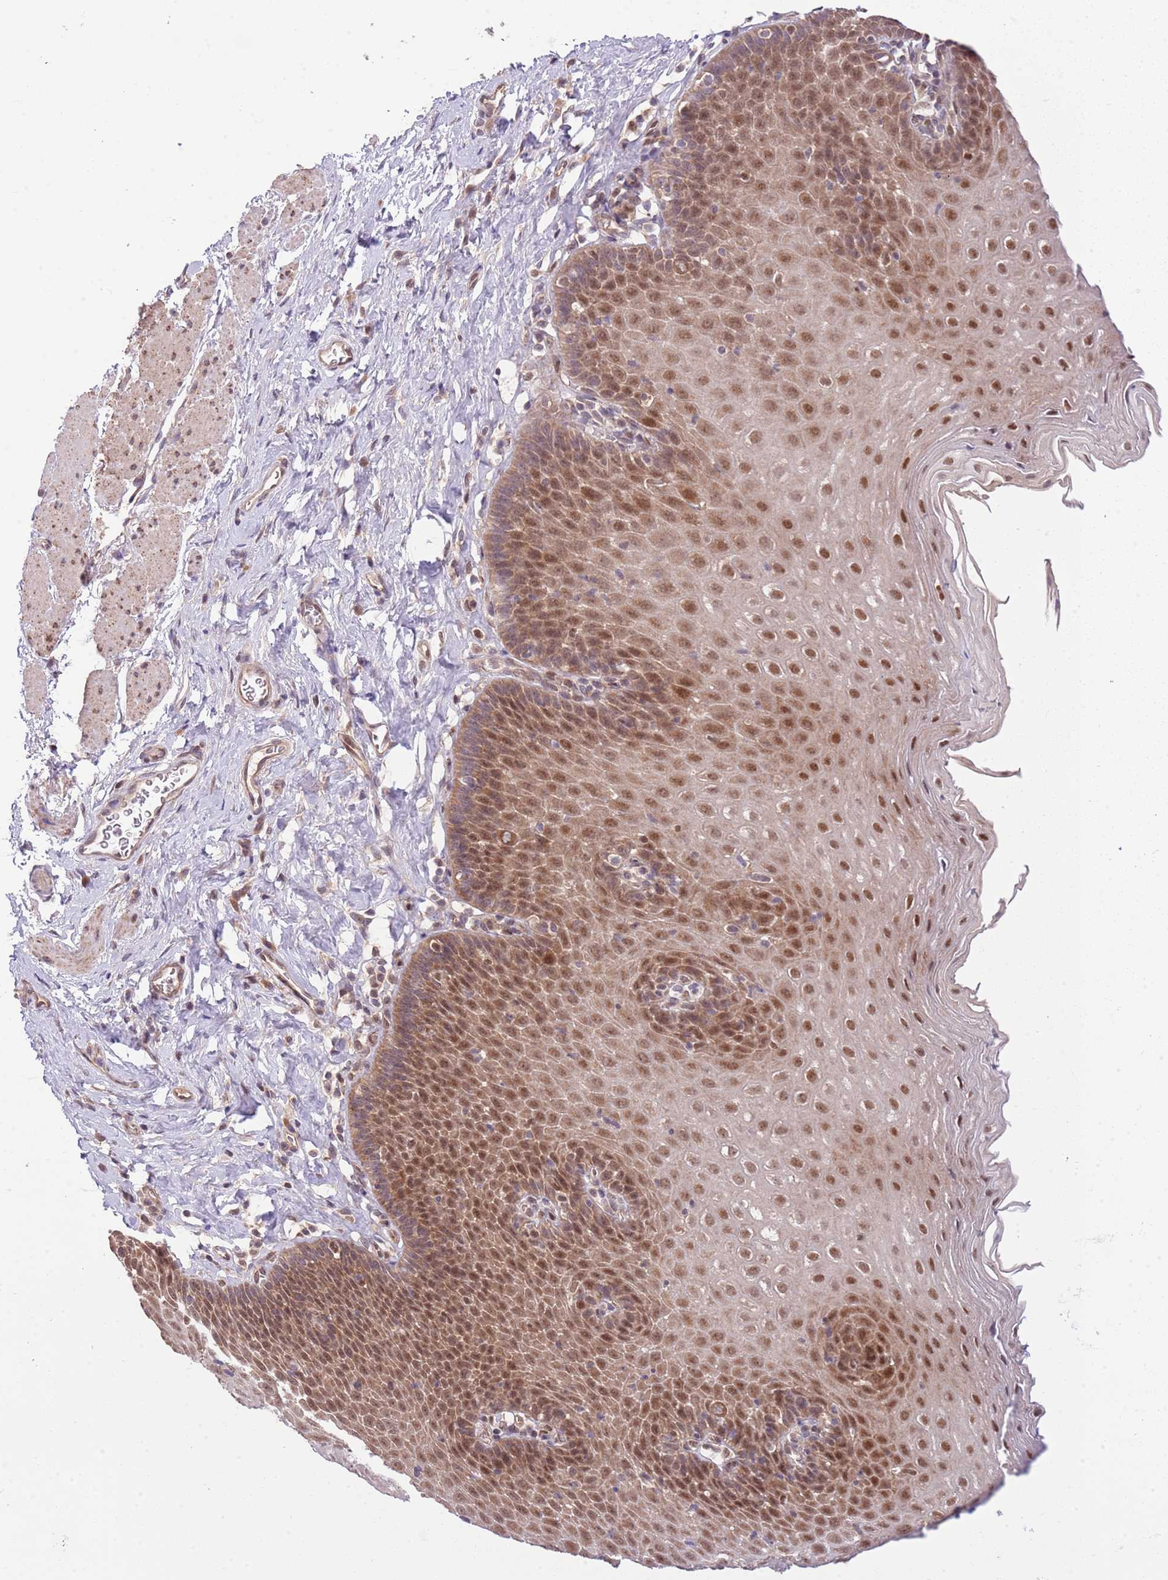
{"staining": {"intensity": "moderate", "quantity": ">75%", "location": "nuclear"}, "tissue": "esophagus", "cell_type": "Squamous epithelial cells", "image_type": "normal", "snomed": [{"axis": "morphology", "description": "Normal tissue, NOS"}, {"axis": "topography", "description": "Esophagus"}], "caption": "An image of esophagus stained for a protein shows moderate nuclear brown staining in squamous epithelial cells. (DAB (3,3'-diaminobenzidine) IHC, brown staining for protein, blue staining for nuclei).", "gene": "CHD1", "patient": {"sex": "female", "age": 61}}